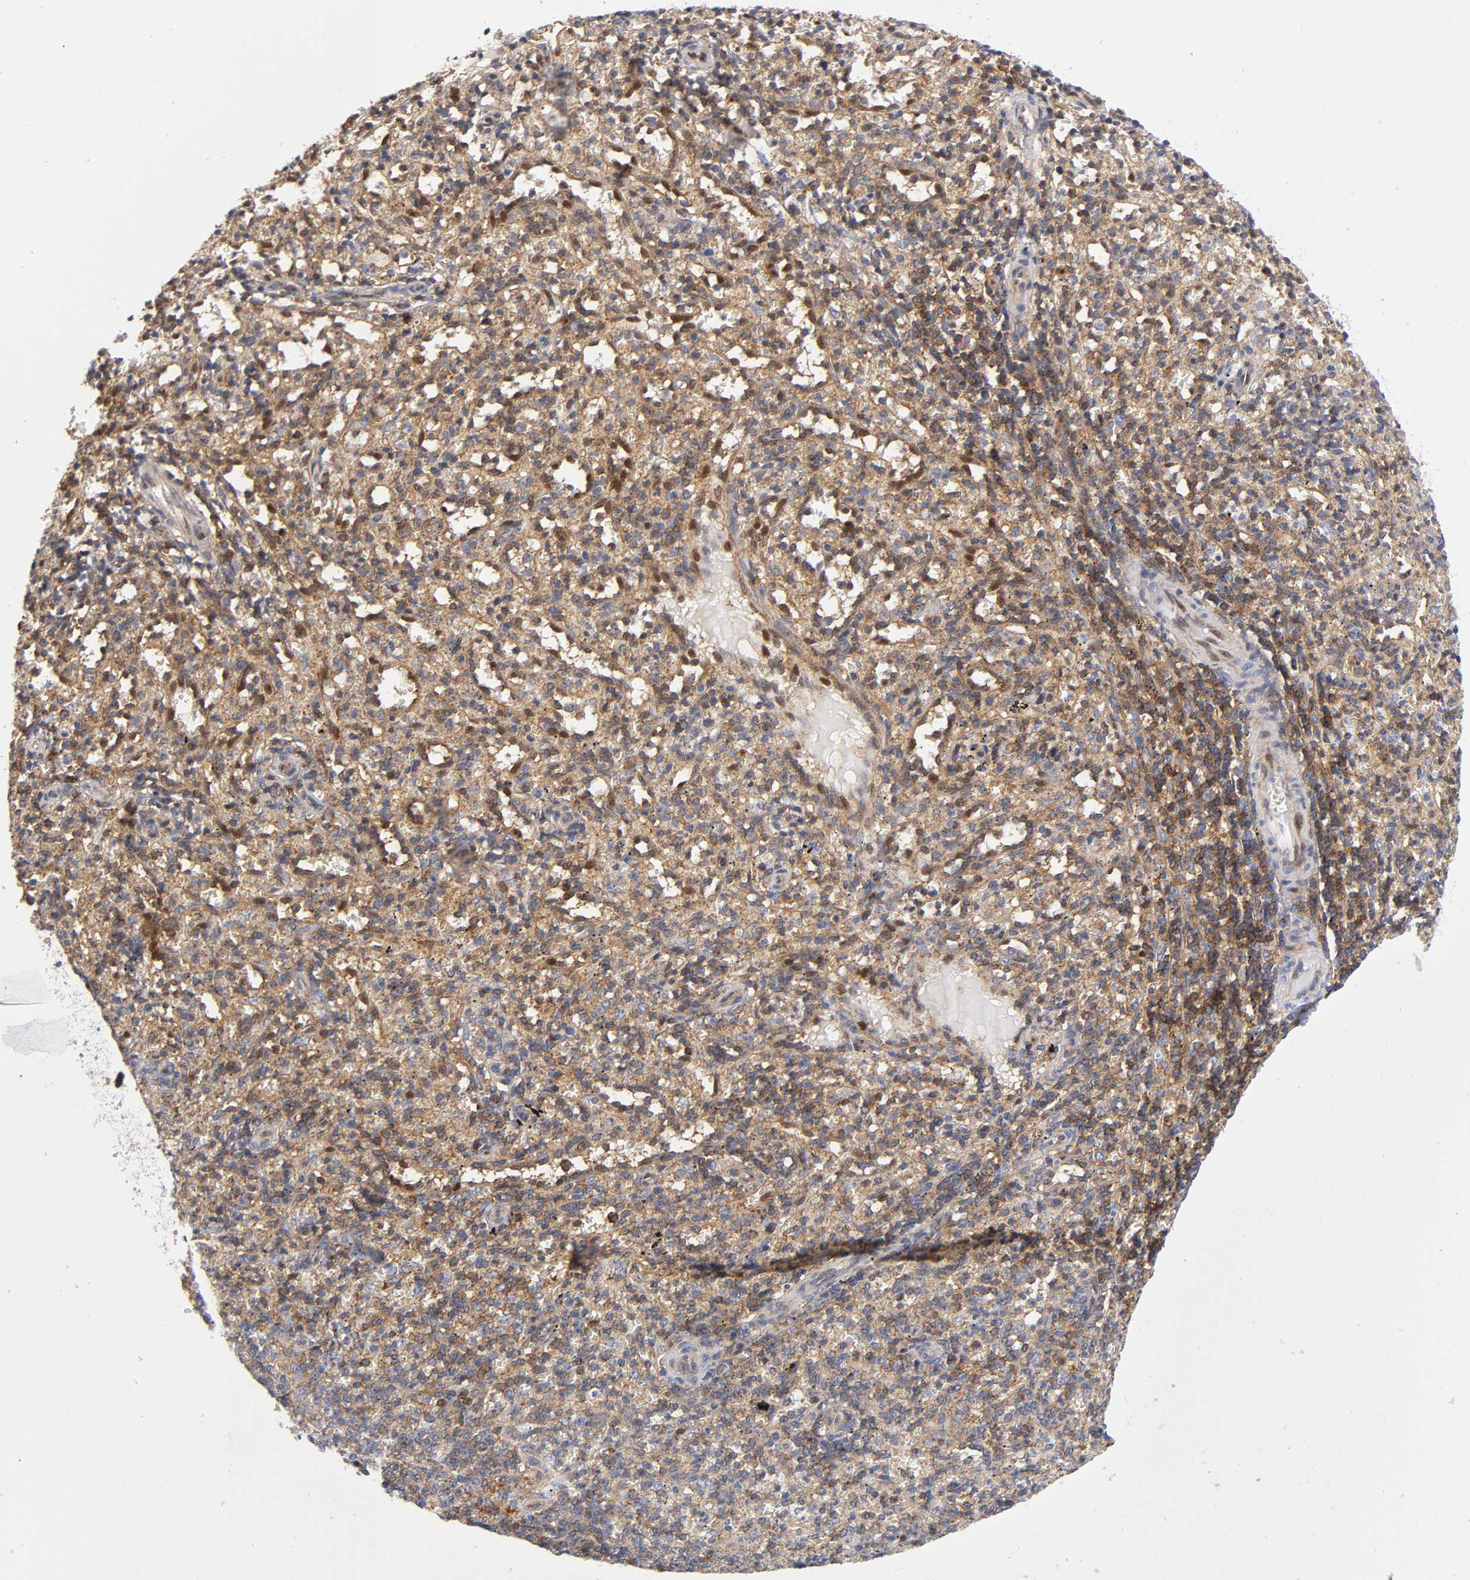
{"staining": {"intensity": "weak", "quantity": ">75%", "location": "cytoplasmic/membranous"}, "tissue": "spleen", "cell_type": "Cells in red pulp", "image_type": "normal", "snomed": [{"axis": "morphology", "description": "Normal tissue, NOS"}, {"axis": "topography", "description": "Spleen"}], "caption": "An image showing weak cytoplasmic/membranous staining in about >75% of cells in red pulp in normal spleen, as visualized by brown immunohistochemical staining.", "gene": "ANXA7", "patient": {"sex": "female", "age": 10}}